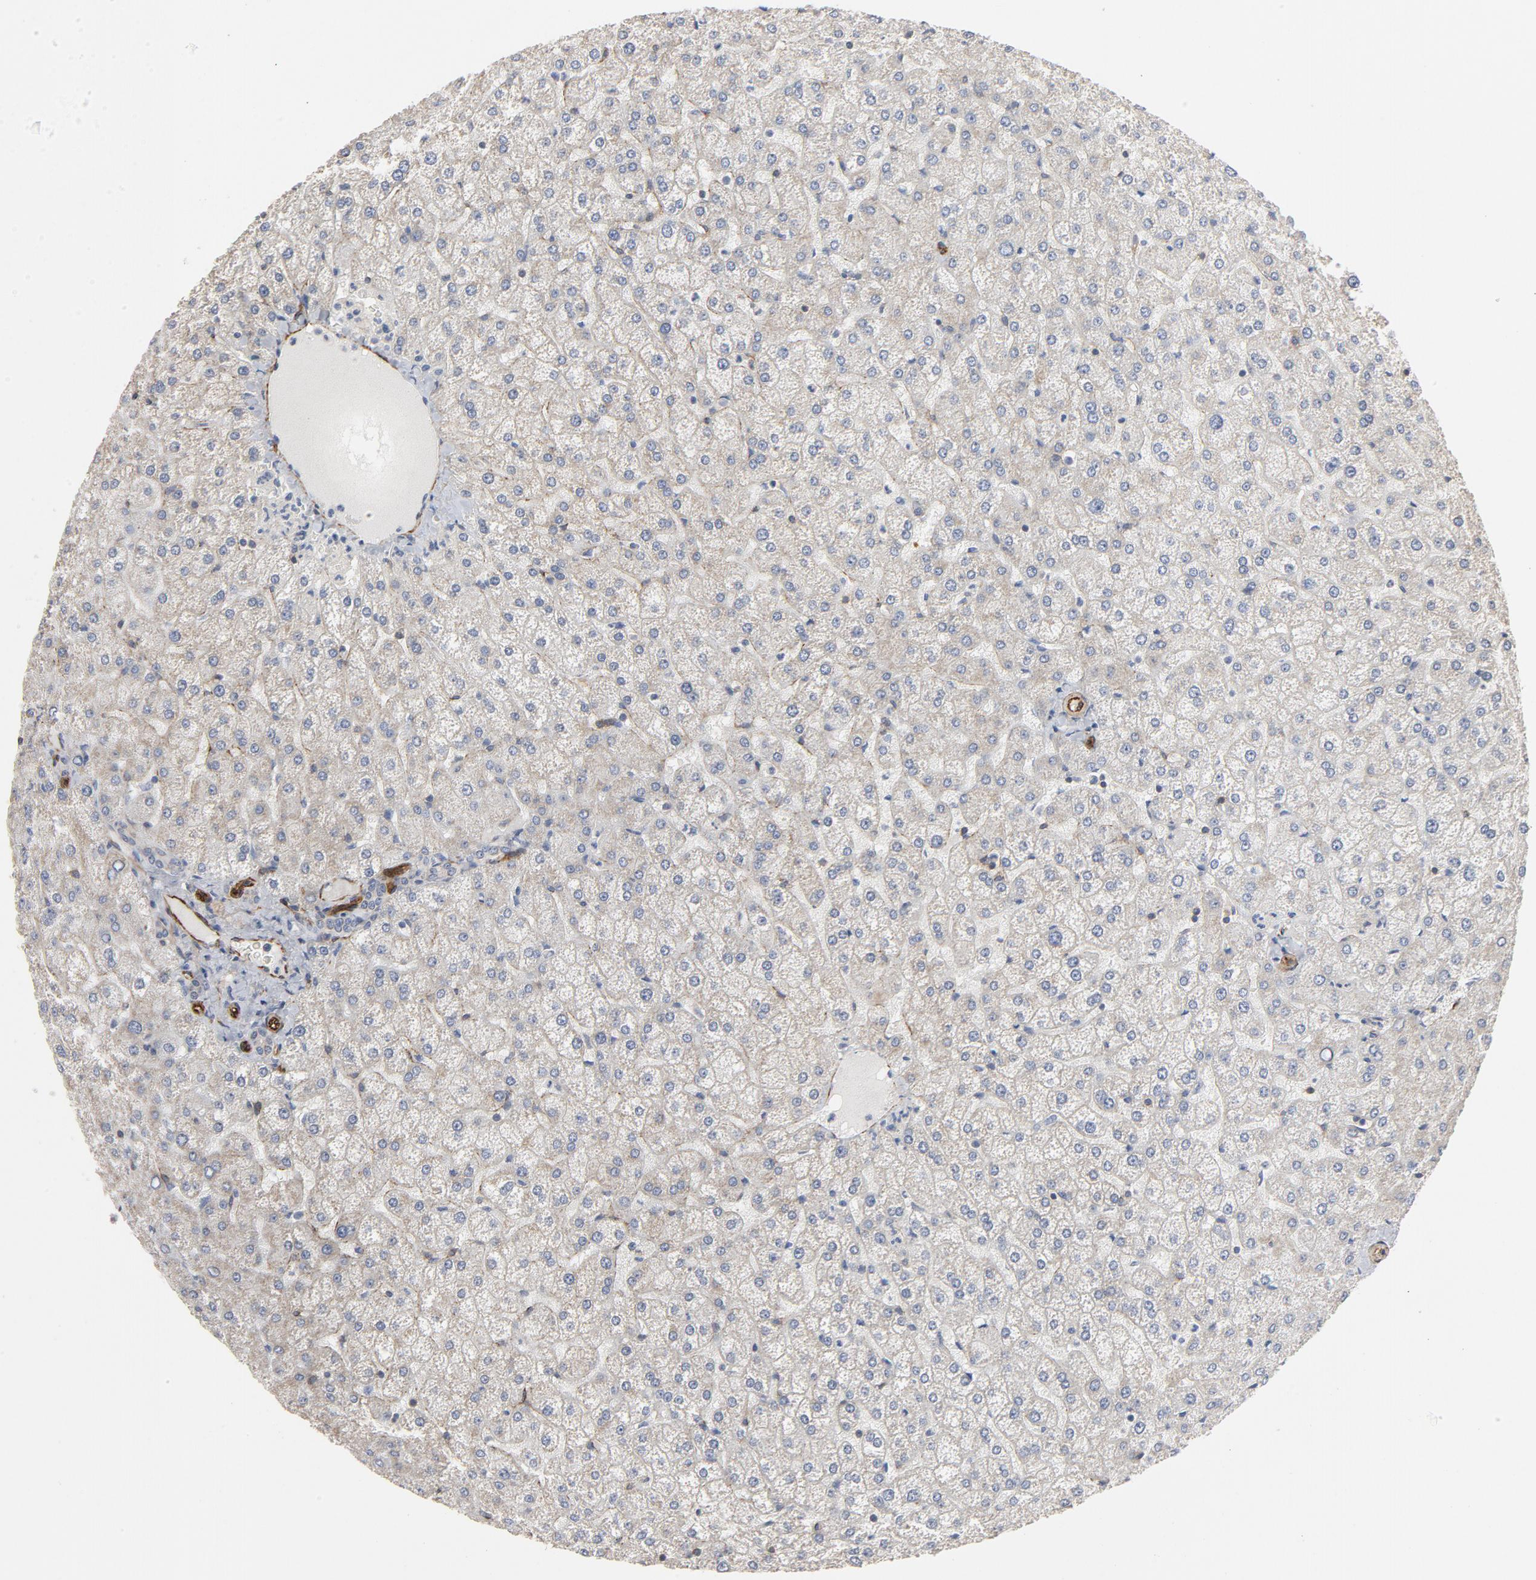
{"staining": {"intensity": "negative", "quantity": "none", "location": "none"}, "tissue": "liver", "cell_type": "Cholangiocytes", "image_type": "normal", "snomed": [{"axis": "morphology", "description": "Normal tissue, NOS"}, {"axis": "topography", "description": "Liver"}], "caption": "Immunohistochemistry of unremarkable human liver shows no positivity in cholangiocytes. (Brightfield microscopy of DAB immunohistochemistry at high magnification).", "gene": "GNG2", "patient": {"sex": "female", "age": 32}}